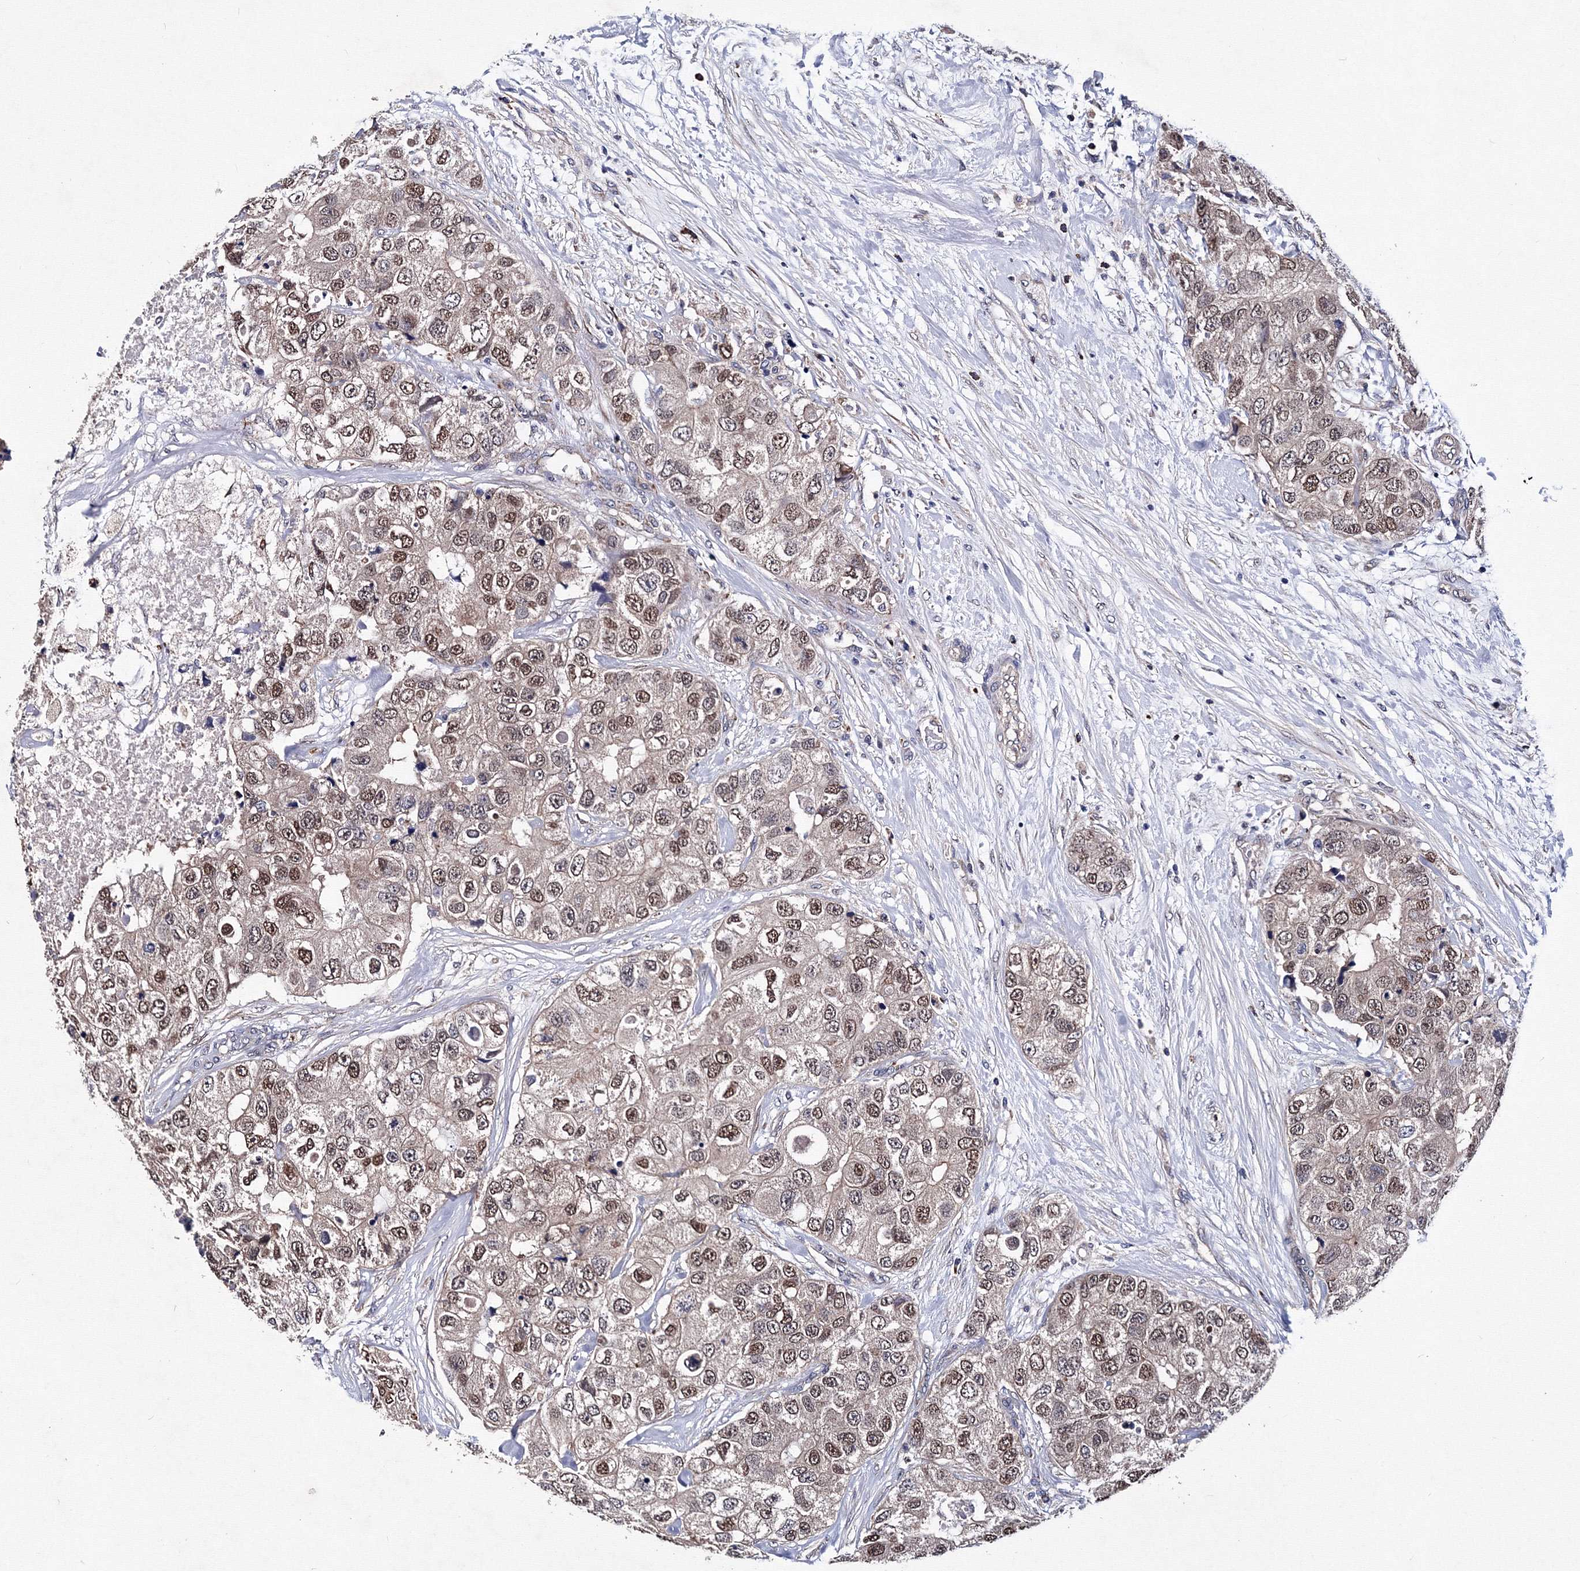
{"staining": {"intensity": "weak", "quantity": ">75%", "location": "nuclear"}, "tissue": "breast cancer", "cell_type": "Tumor cells", "image_type": "cancer", "snomed": [{"axis": "morphology", "description": "Duct carcinoma"}, {"axis": "topography", "description": "Breast"}], "caption": "Tumor cells exhibit weak nuclear expression in about >75% of cells in invasive ductal carcinoma (breast).", "gene": "PHYKPL", "patient": {"sex": "female", "age": 62}}